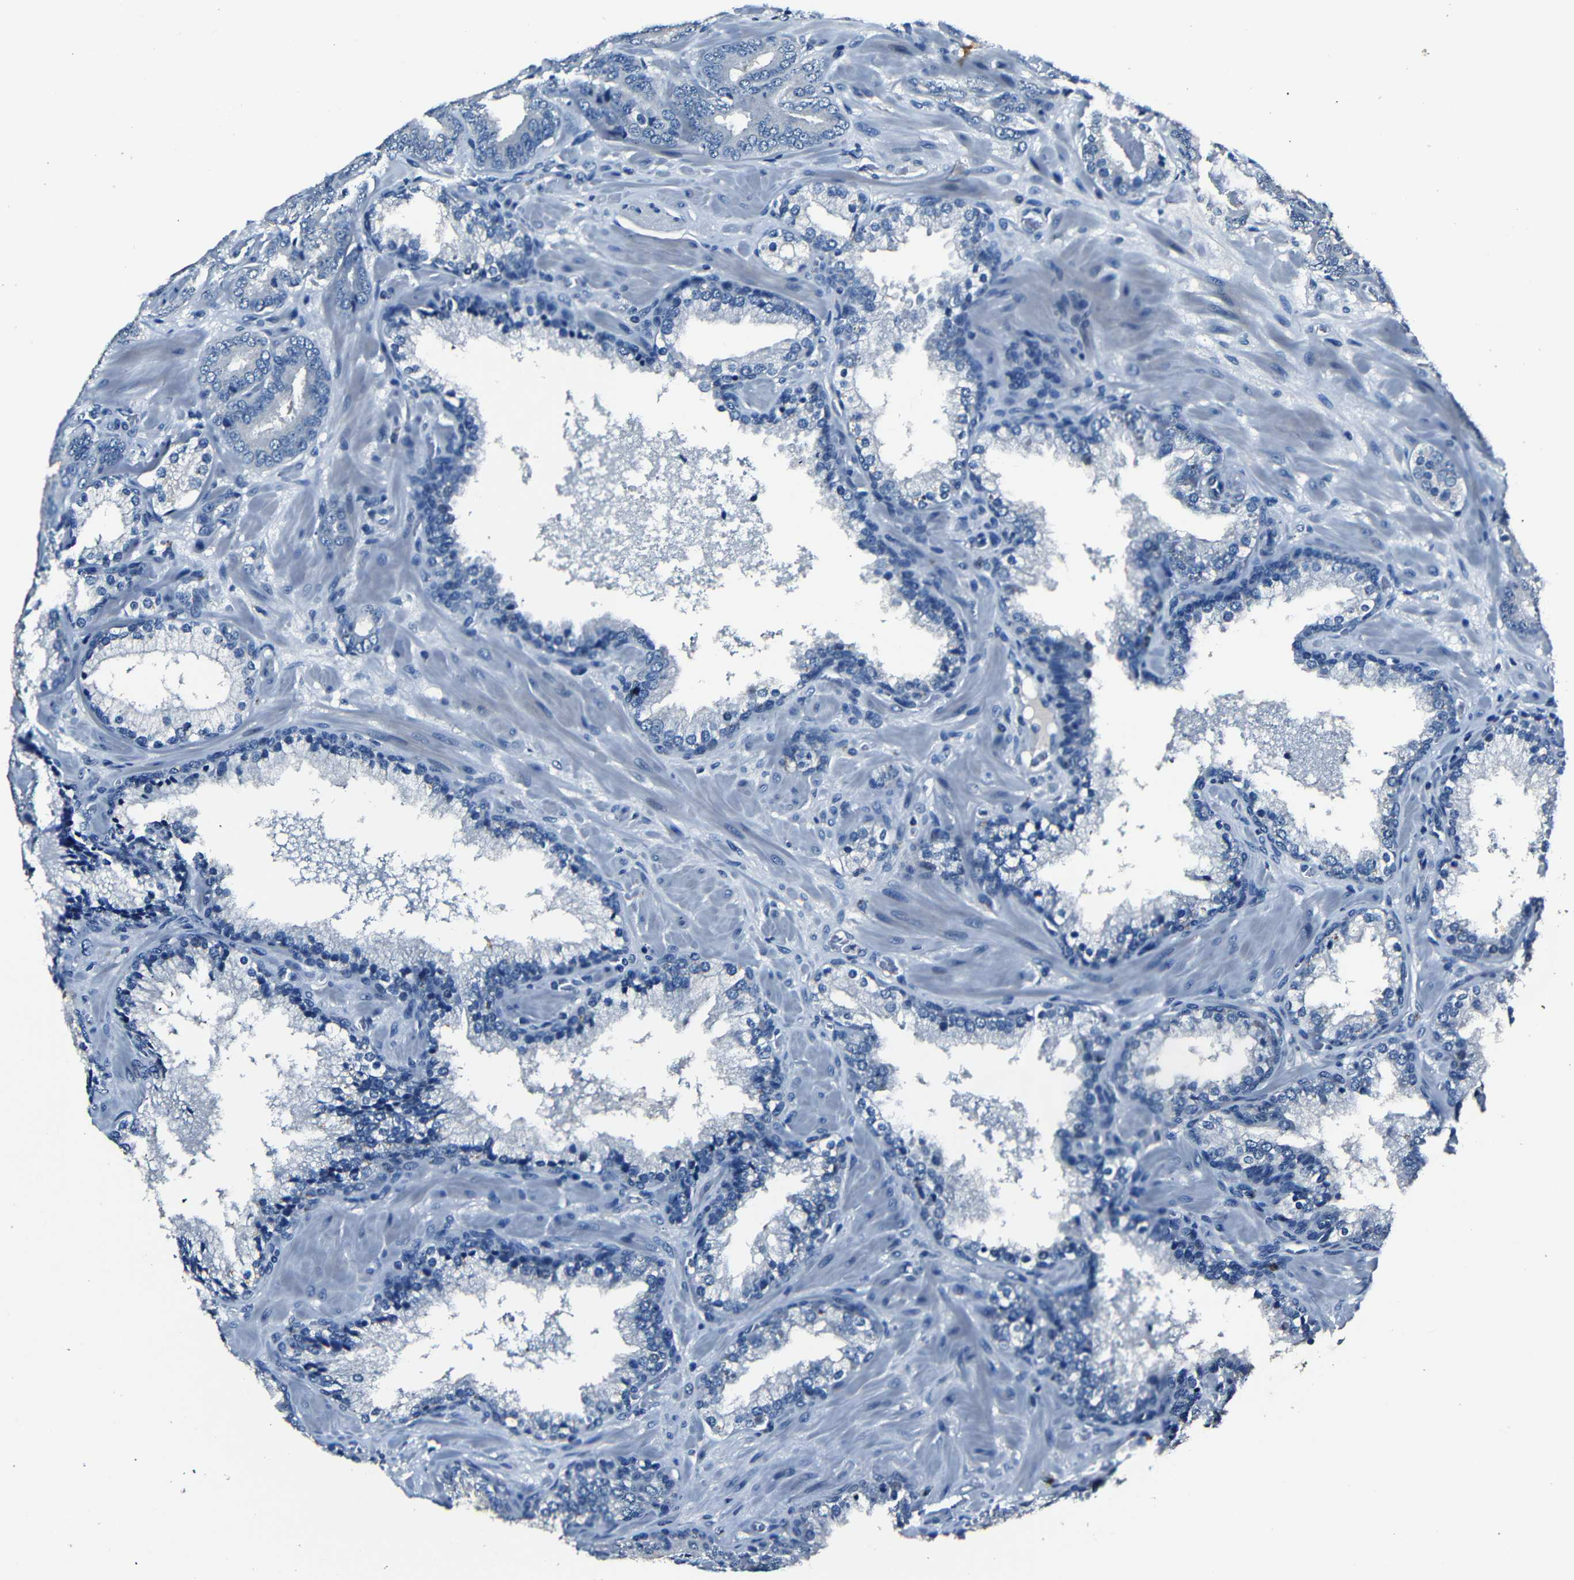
{"staining": {"intensity": "negative", "quantity": "none", "location": "none"}, "tissue": "prostate cancer", "cell_type": "Tumor cells", "image_type": "cancer", "snomed": [{"axis": "morphology", "description": "Adenocarcinoma, Low grade"}, {"axis": "topography", "description": "Prostate"}], "caption": "Immunohistochemistry (IHC) of prostate cancer (adenocarcinoma (low-grade)) shows no expression in tumor cells.", "gene": "NCMAP", "patient": {"sex": "male", "age": 63}}